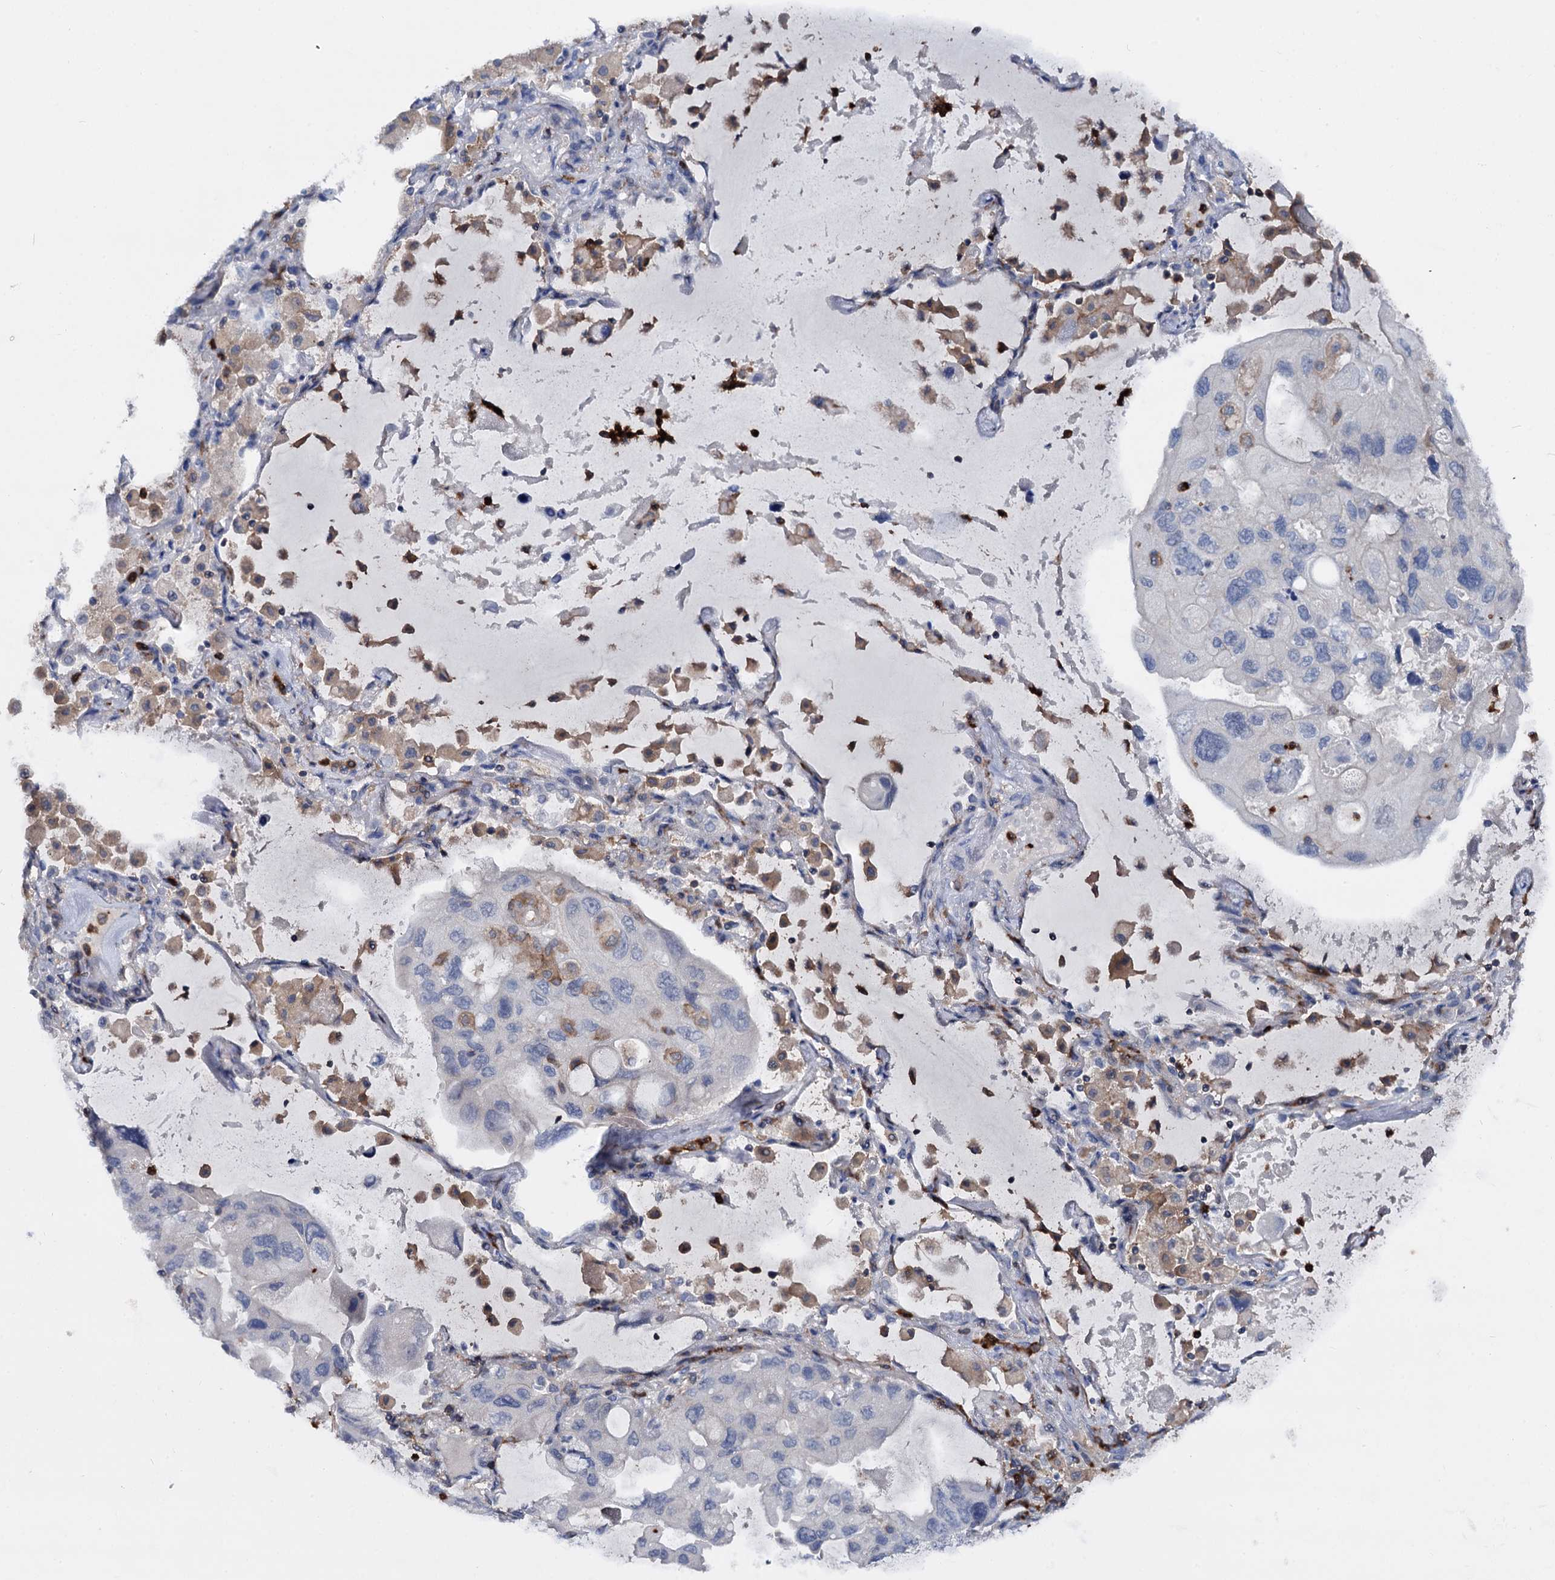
{"staining": {"intensity": "negative", "quantity": "none", "location": "none"}, "tissue": "lung cancer", "cell_type": "Tumor cells", "image_type": "cancer", "snomed": [{"axis": "morphology", "description": "Squamous cell carcinoma, NOS"}, {"axis": "topography", "description": "Lung"}], "caption": "A photomicrograph of squamous cell carcinoma (lung) stained for a protein exhibits no brown staining in tumor cells.", "gene": "RHOG", "patient": {"sex": "female", "age": 73}}